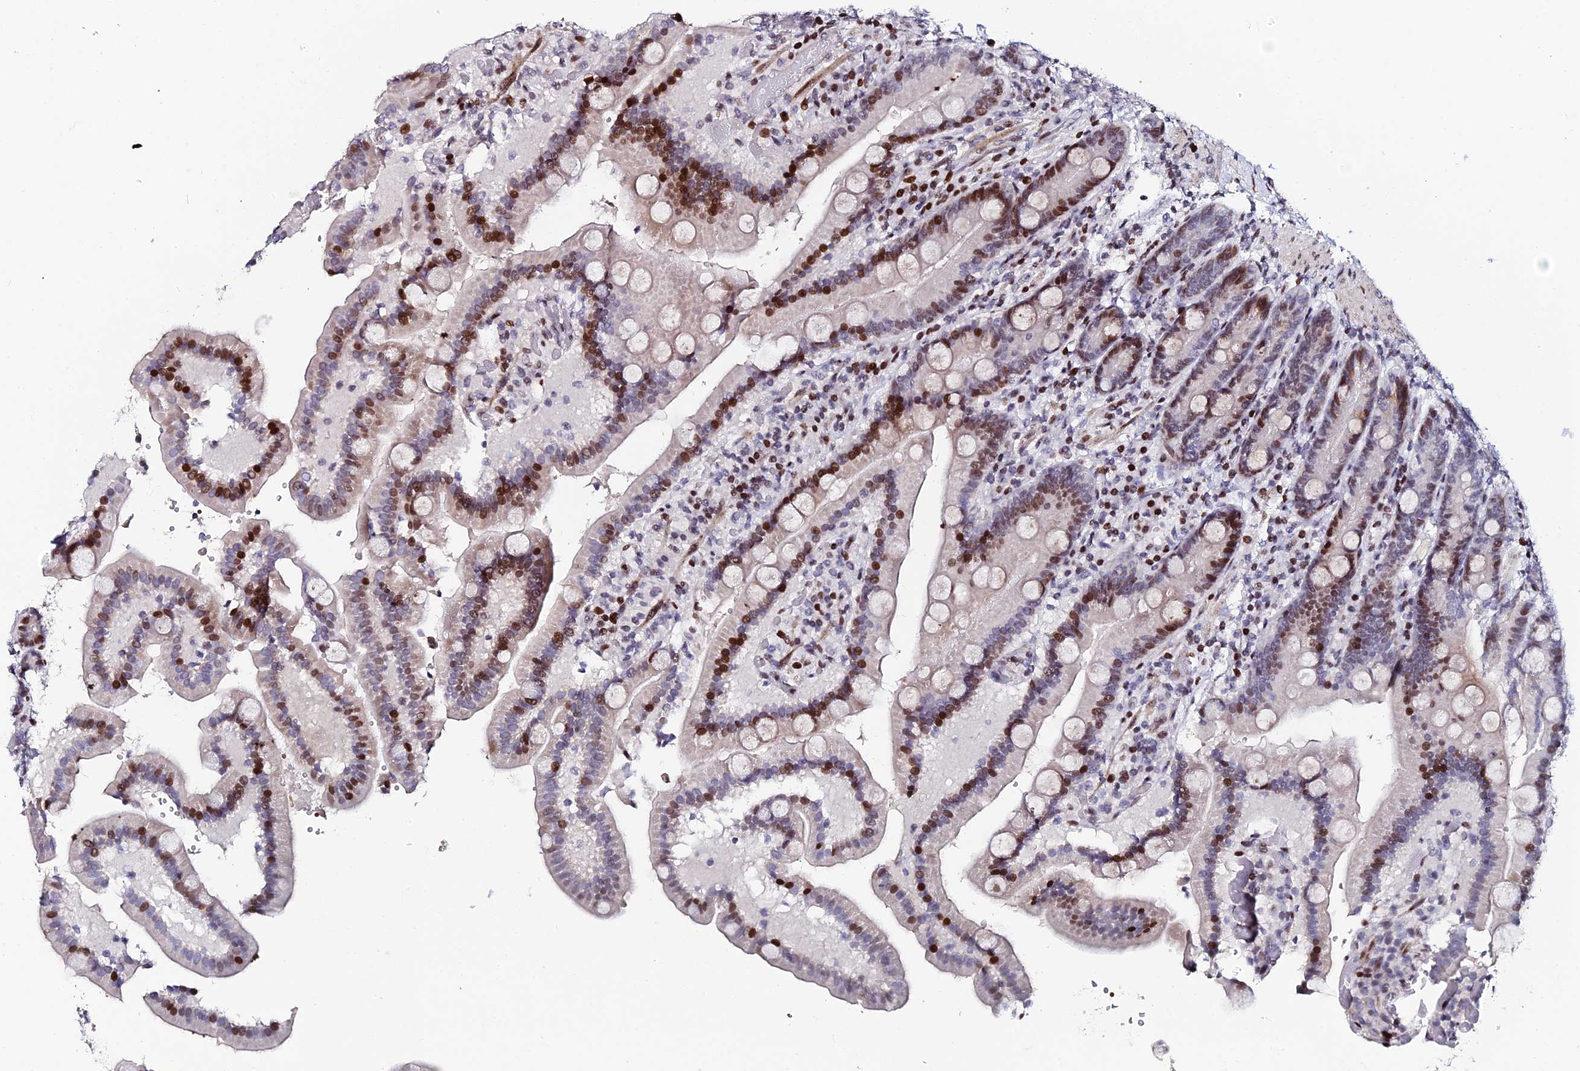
{"staining": {"intensity": "strong", "quantity": "25%-75%", "location": "nuclear"}, "tissue": "duodenum", "cell_type": "Glandular cells", "image_type": "normal", "snomed": [{"axis": "morphology", "description": "Normal tissue, NOS"}, {"axis": "topography", "description": "Duodenum"}], "caption": "The micrograph shows immunohistochemical staining of unremarkable duodenum. There is strong nuclear staining is appreciated in about 25%-75% of glandular cells. (IHC, brightfield microscopy, high magnification).", "gene": "MYNN", "patient": {"sex": "female", "age": 62}}